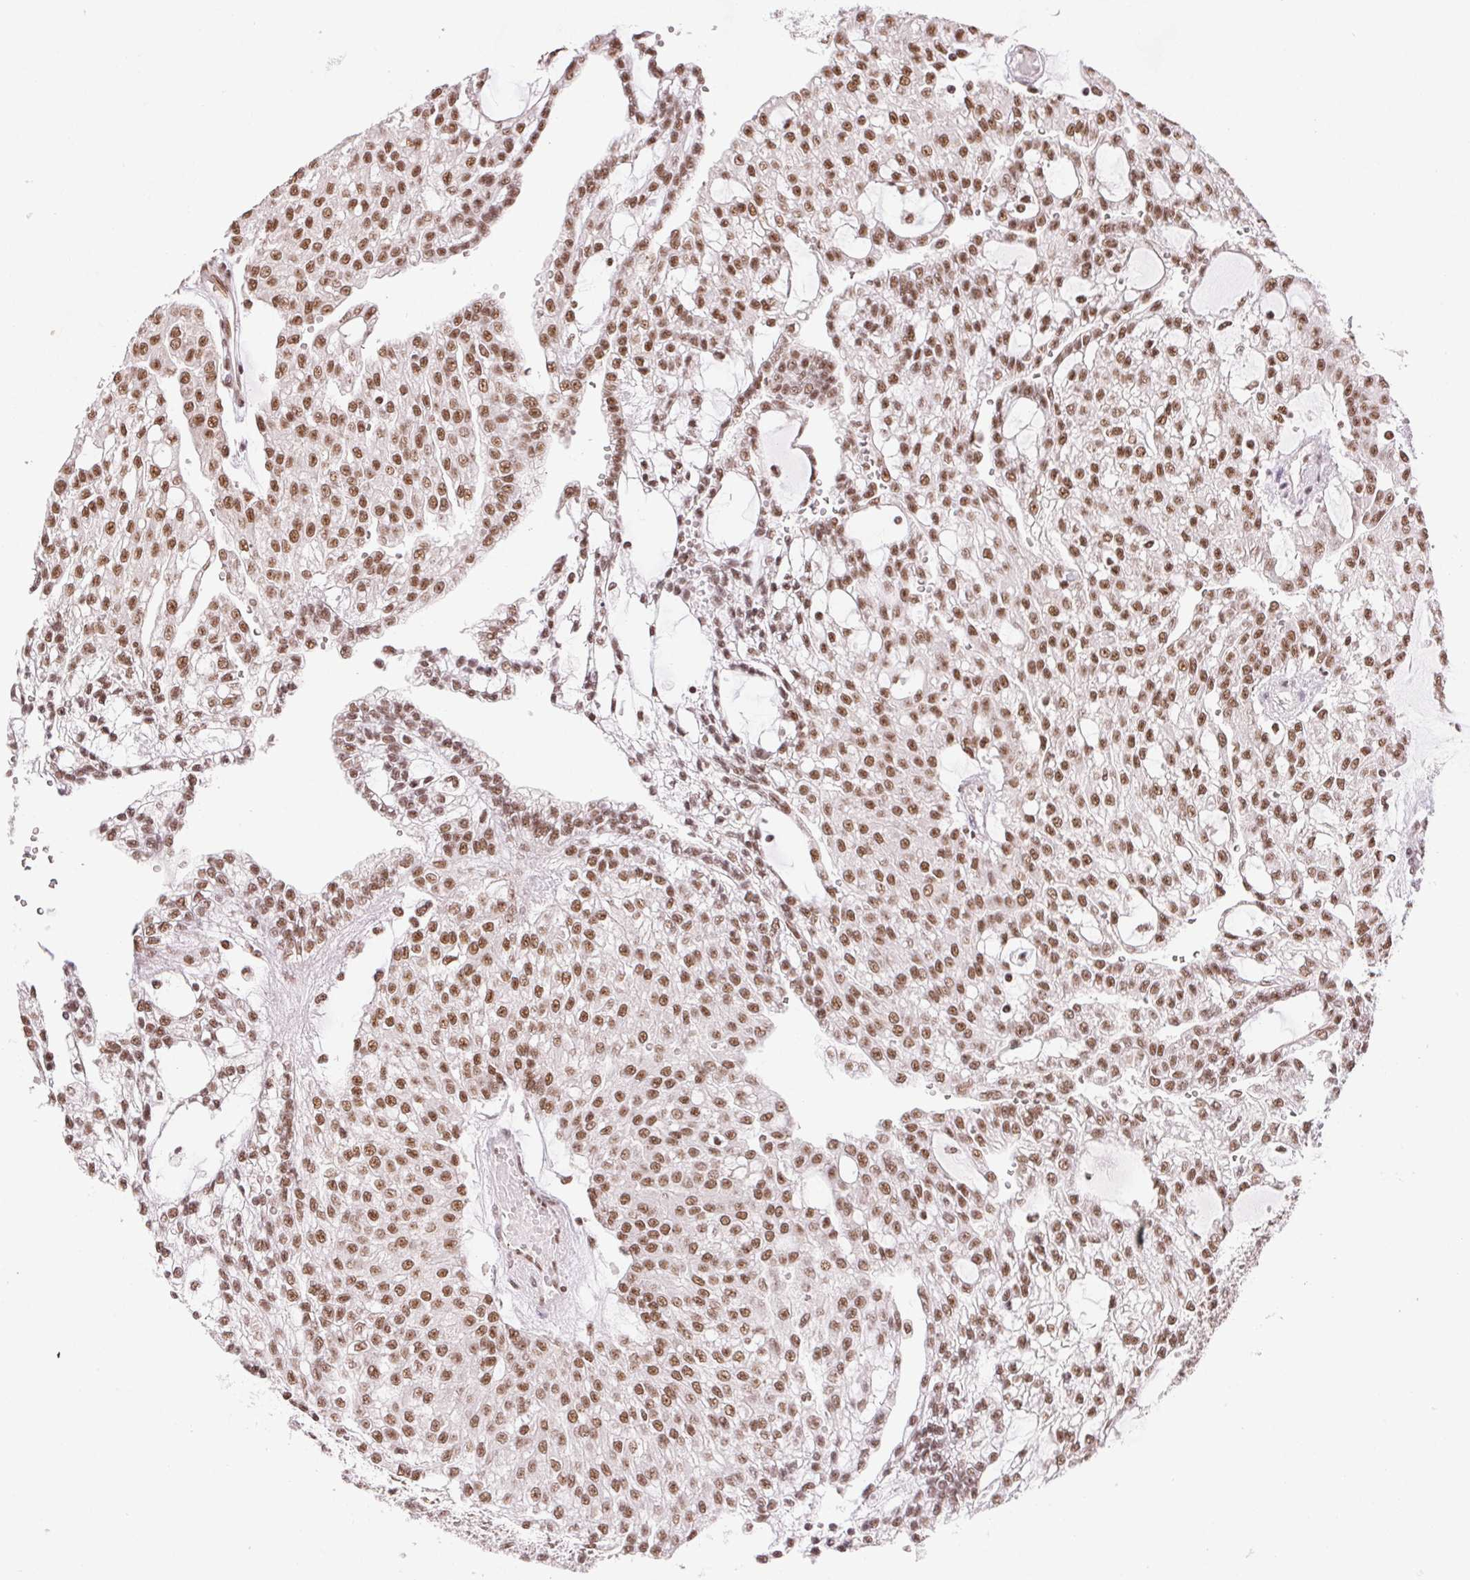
{"staining": {"intensity": "moderate", "quantity": ">75%", "location": "nuclear"}, "tissue": "renal cancer", "cell_type": "Tumor cells", "image_type": "cancer", "snomed": [{"axis": "morphology", "description": "Adenocarcinoma, NOS"}, {"axis": "topography", "description": "Kidney"}], "caption": "Approximately >75% of tumor cells in renal adenocarcinoma reveal moderate nuclear protein staining as visualized by brown immunohistochemical staining.", "gene": "IK", "patient": {"sex": "male", "age": 63}}